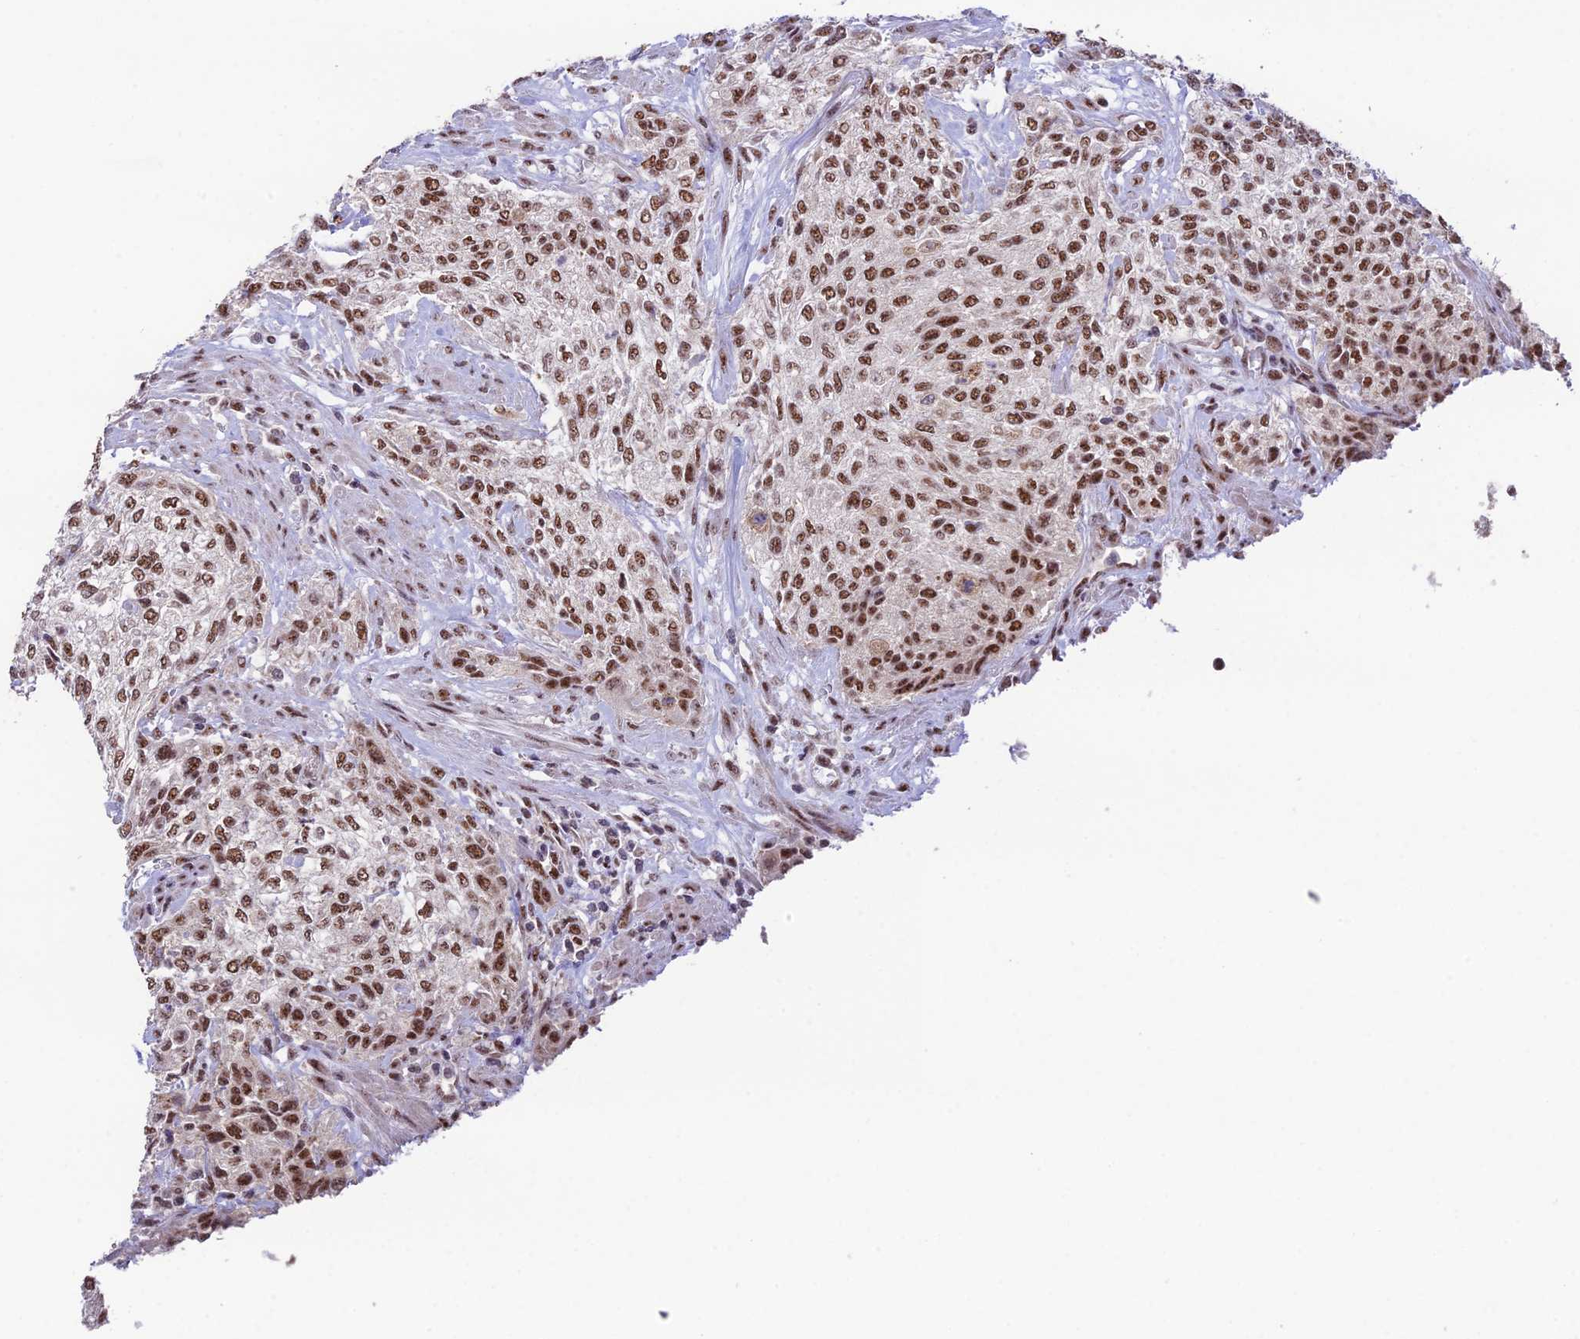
{"staining": {"intensity": "moderate", "quantity": ">75%", "location": "nuclear"}, "tissue": "urothelial cancer", "cell_type": "Tumor cells", "image_type": "cancer", "snomed": [{"axis": "morphology", "description": "Normal tissue, NOS"}, {"axis": "morphology", "description": "Urothelial carcinoma, NOS"}, {"axis": "topography", "description": "Urinary bladder"}, {"axis": "topography", "description": "Peripheral nerve tissue"}], "caption": "Protein analysis of transitional cell carcinoma tissue displays moderate nuclear positivity in about >75% of tumor cells.", "gene": "THOC7", "patient": {"sex": "male", "age": 35}}